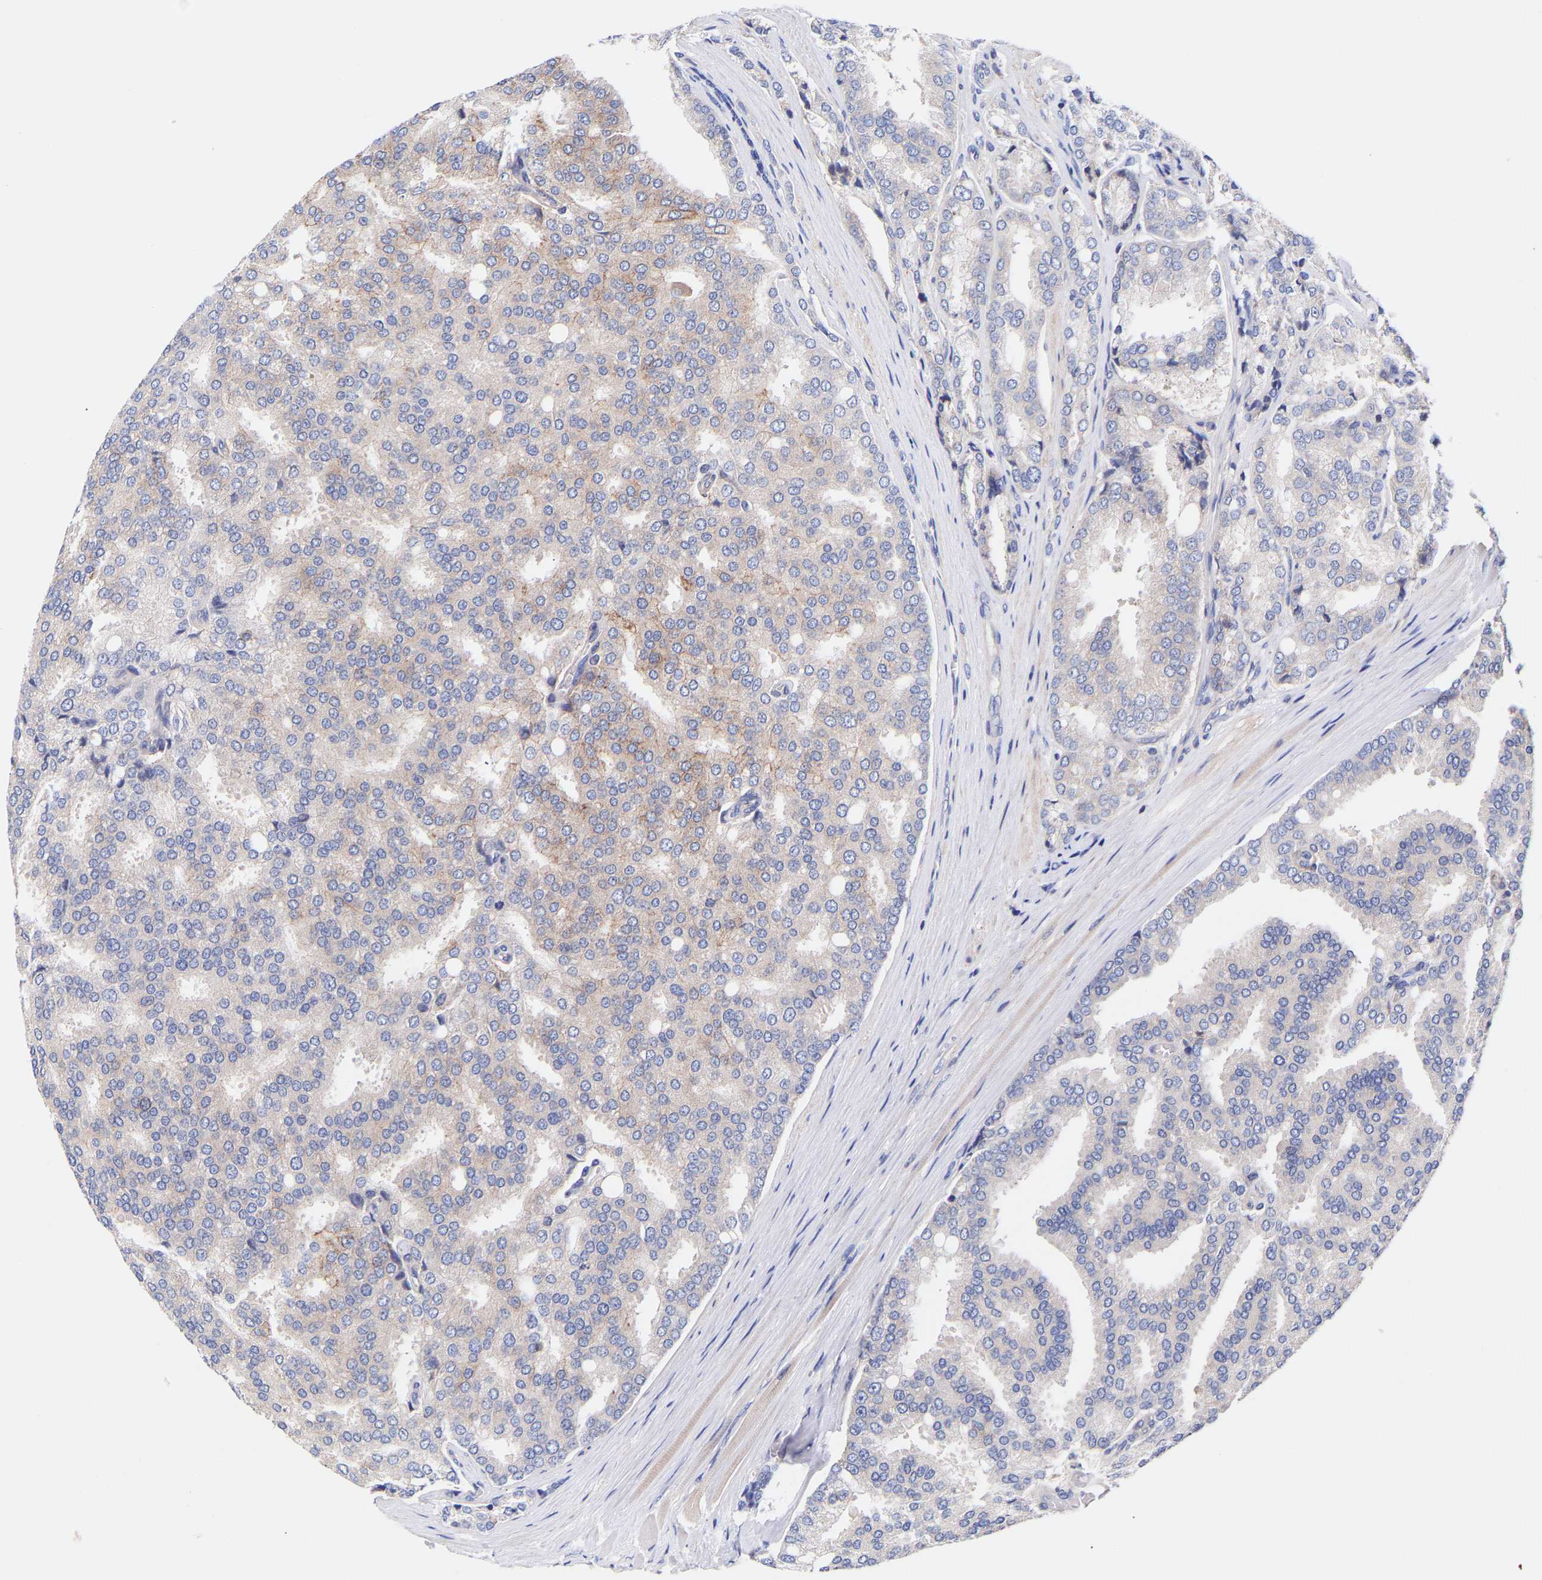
{"staining": {"intensity": "negative", "quantity": "none", "location": "none"}, "tissue": "prostate cancer", "cell_type": "Tumor cells", "image_type": "cancer", "snomed": [{"axis": "morphology", "description": "Adenocarcinoma, High grade"}, {"axis": "topography", "description": "Prostate"}], "caption": "IHC image of neoplastic tissue: human adenocarcinoma (high-grade) (prostate) stained with DAB (3,3'-diaminobenzidine) demonstrates no significant protein expression in tumor cells. (DAB (3,3'-diaminobenzidine) immunohistochemistry with hematoxylin counter stain).", "gene": "AIMP2", "patient": {"sex": "male", "age": 50}}